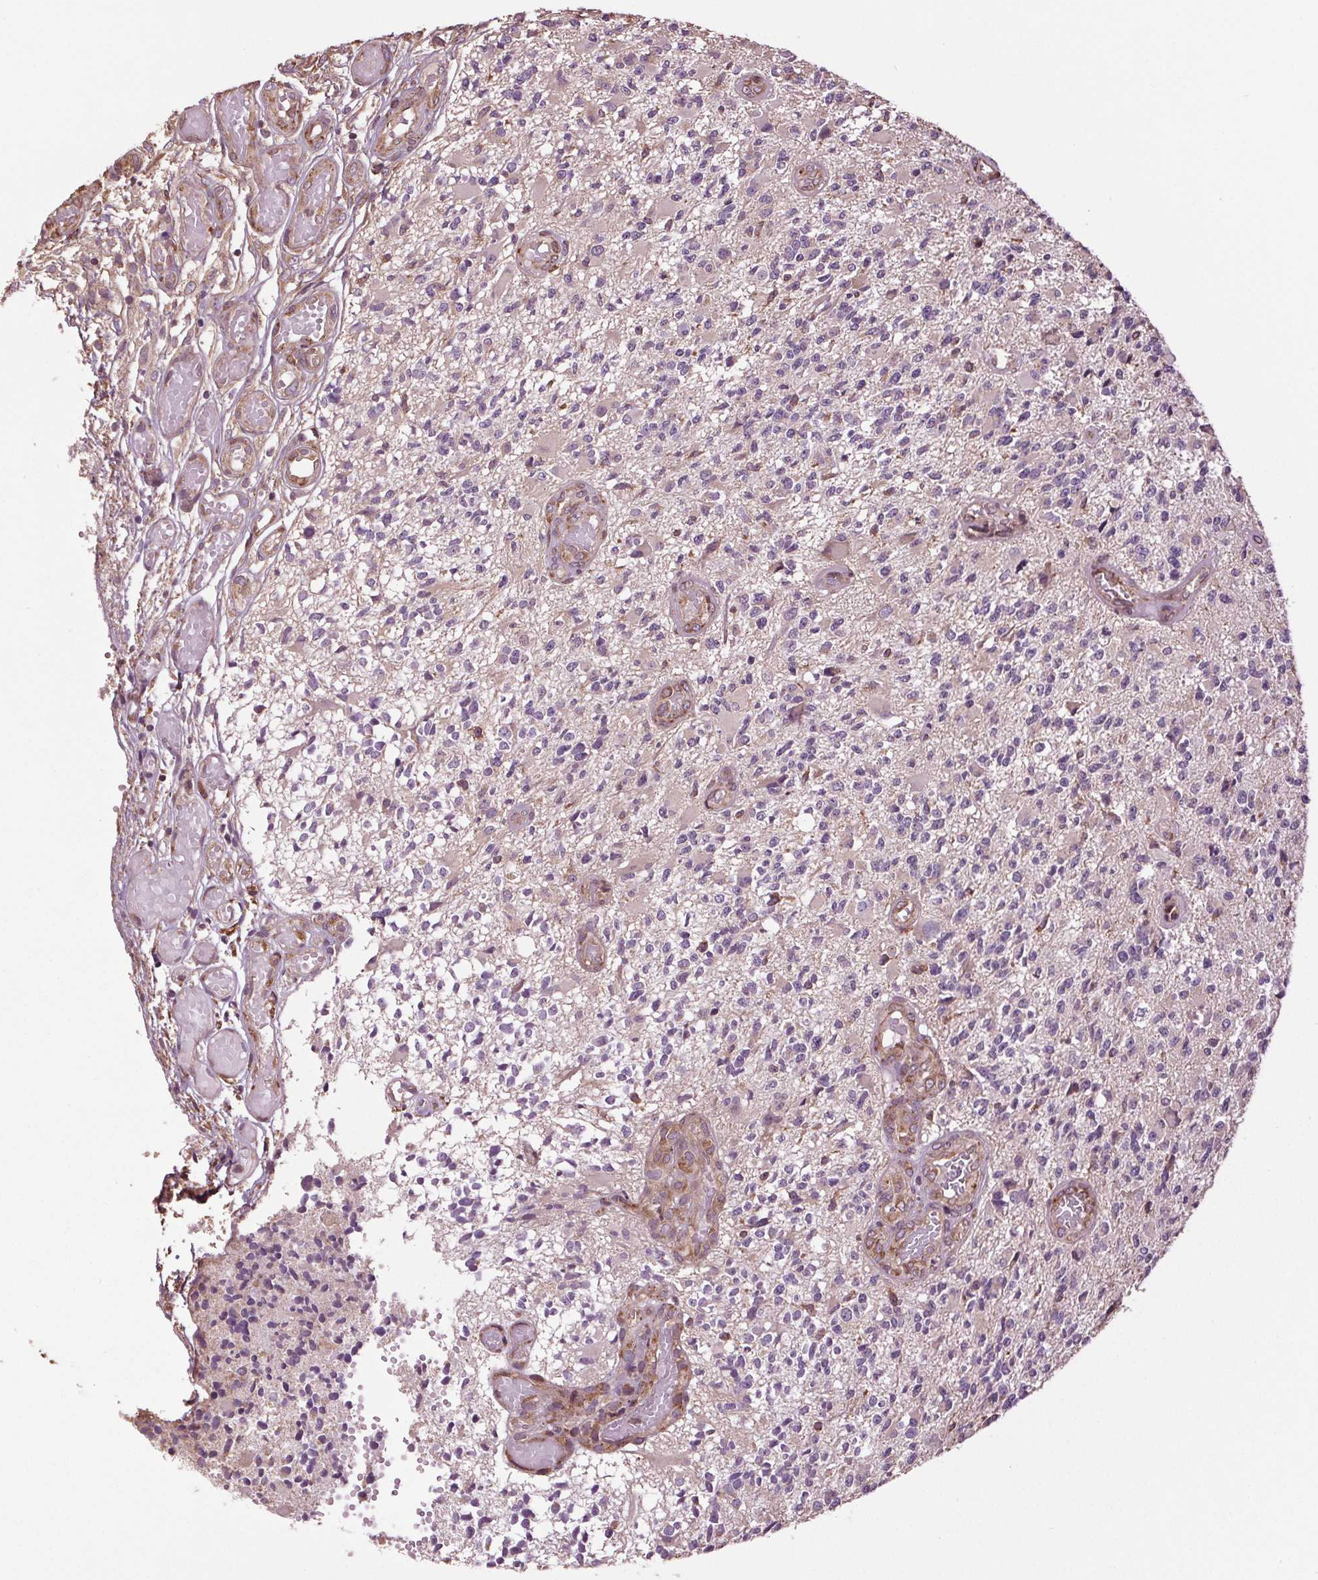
{"staining": {"intensity": "negative", "quantity": "none", "location": "none"}, "tissue": "glioma", "cell_type": "Tumor cells", "image_type": "cancer", "snomed": [{"axis": "morphology", "description": "Glioma, malignant, High grade"}, {"axis": "topography", "description": "Brain"}], "caption": "Micrograph shows no protein expression in tumor cells of glioma tissue.", "gene": "RNPEP", "patient": {"sex": "female", "age": 63}}